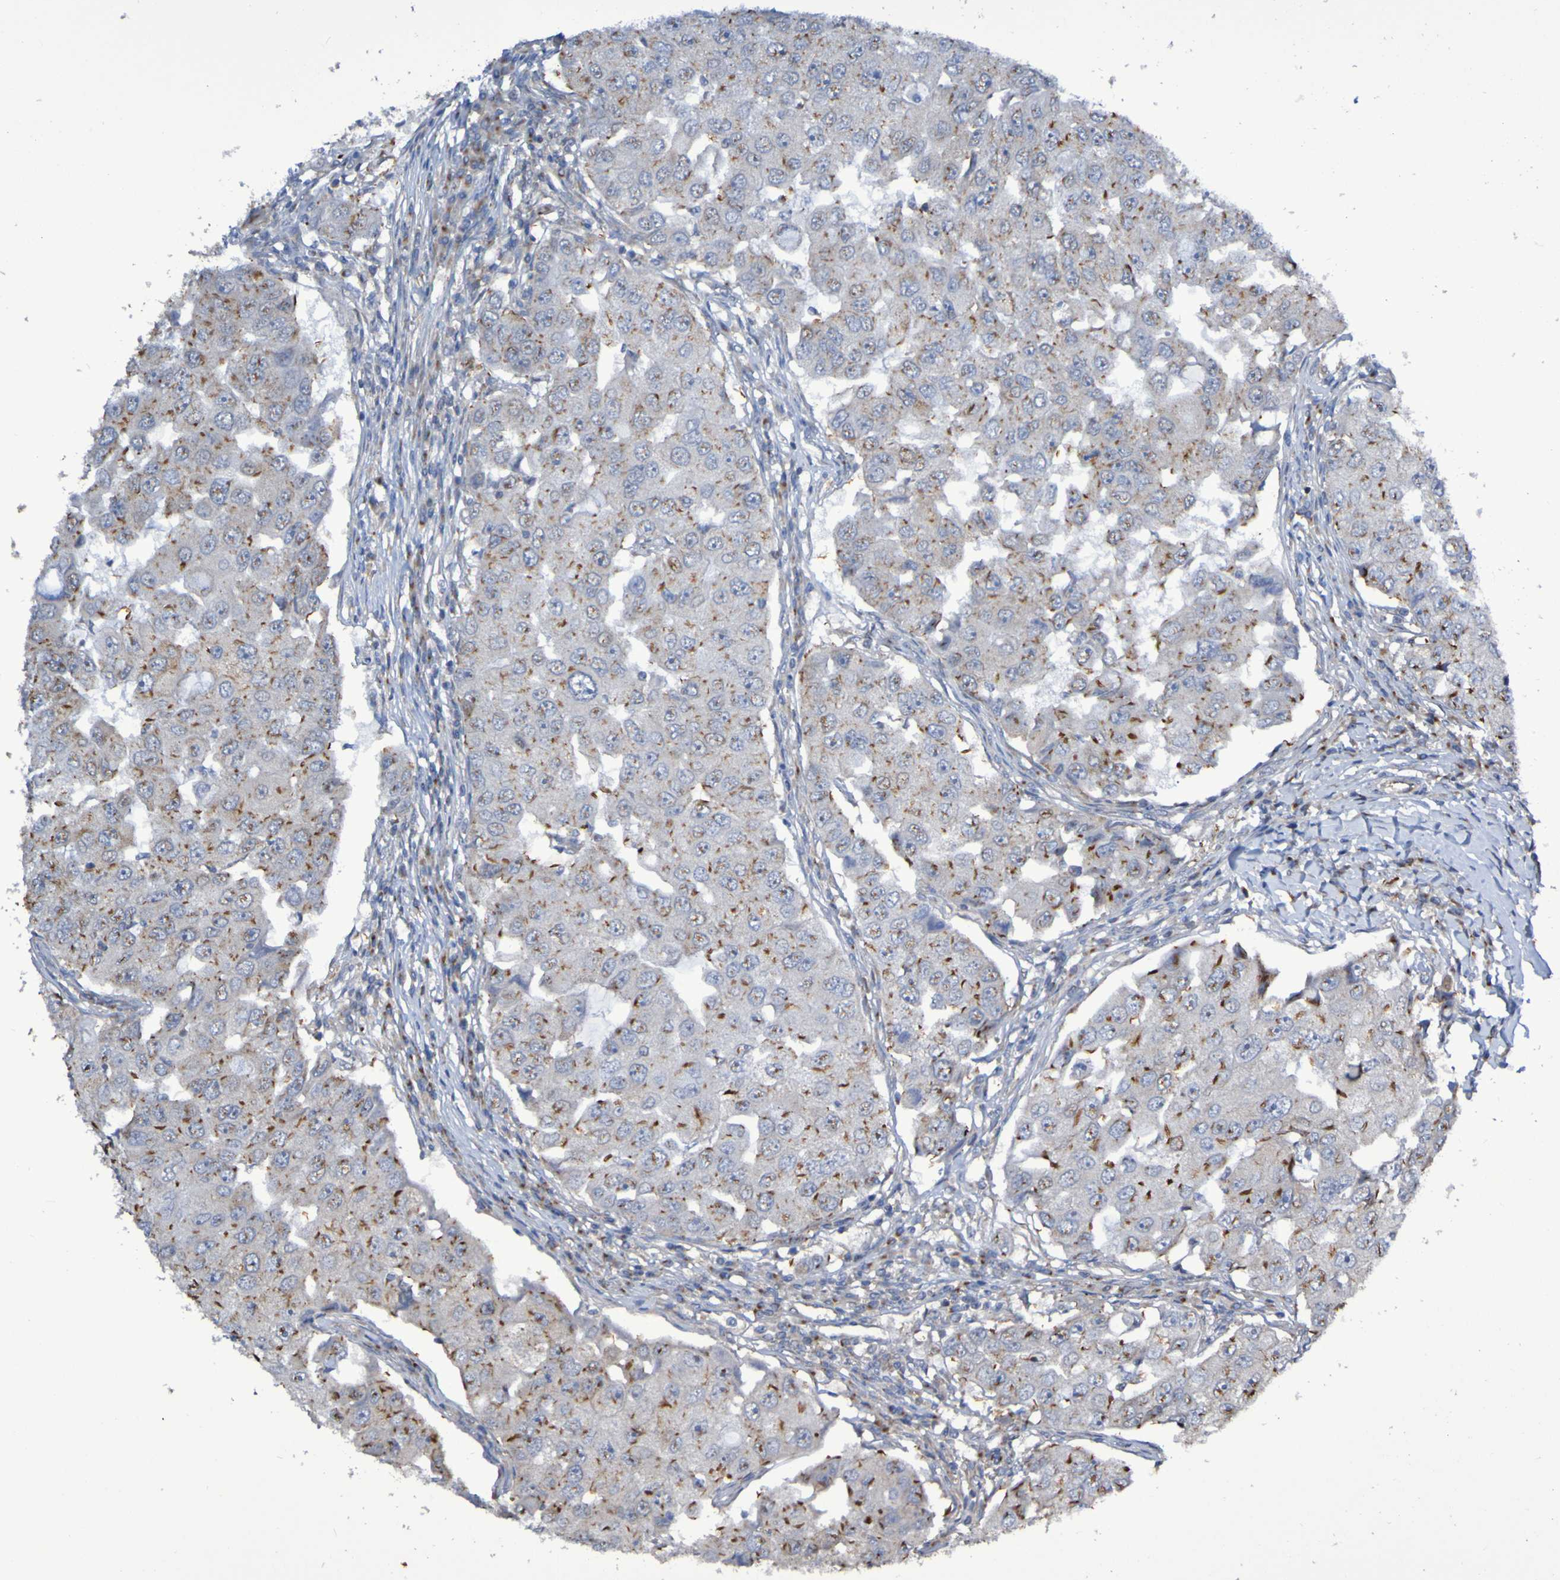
{"staining": {"intensity": "moderate", "quantity": ">75%", "location": "cytoplasmic/membranous"}, "tissue": "breast cancer", "cell_type": "Tumor cells", "image_type": "cancer", "snomed": [{"axis": "morphology", "description": "Duct carcinoma"}, {"axis": "topography", "description": "Breast"}], "caption": "This is a photomicrograph of IHC staining of breast cancer (intraductal carcinoma), which shows moderate positivity in the cytoplasmic/membranous of tumor cells.", "gene": "LMBRD2", "patient": {"sex": "female", "age": 27}}